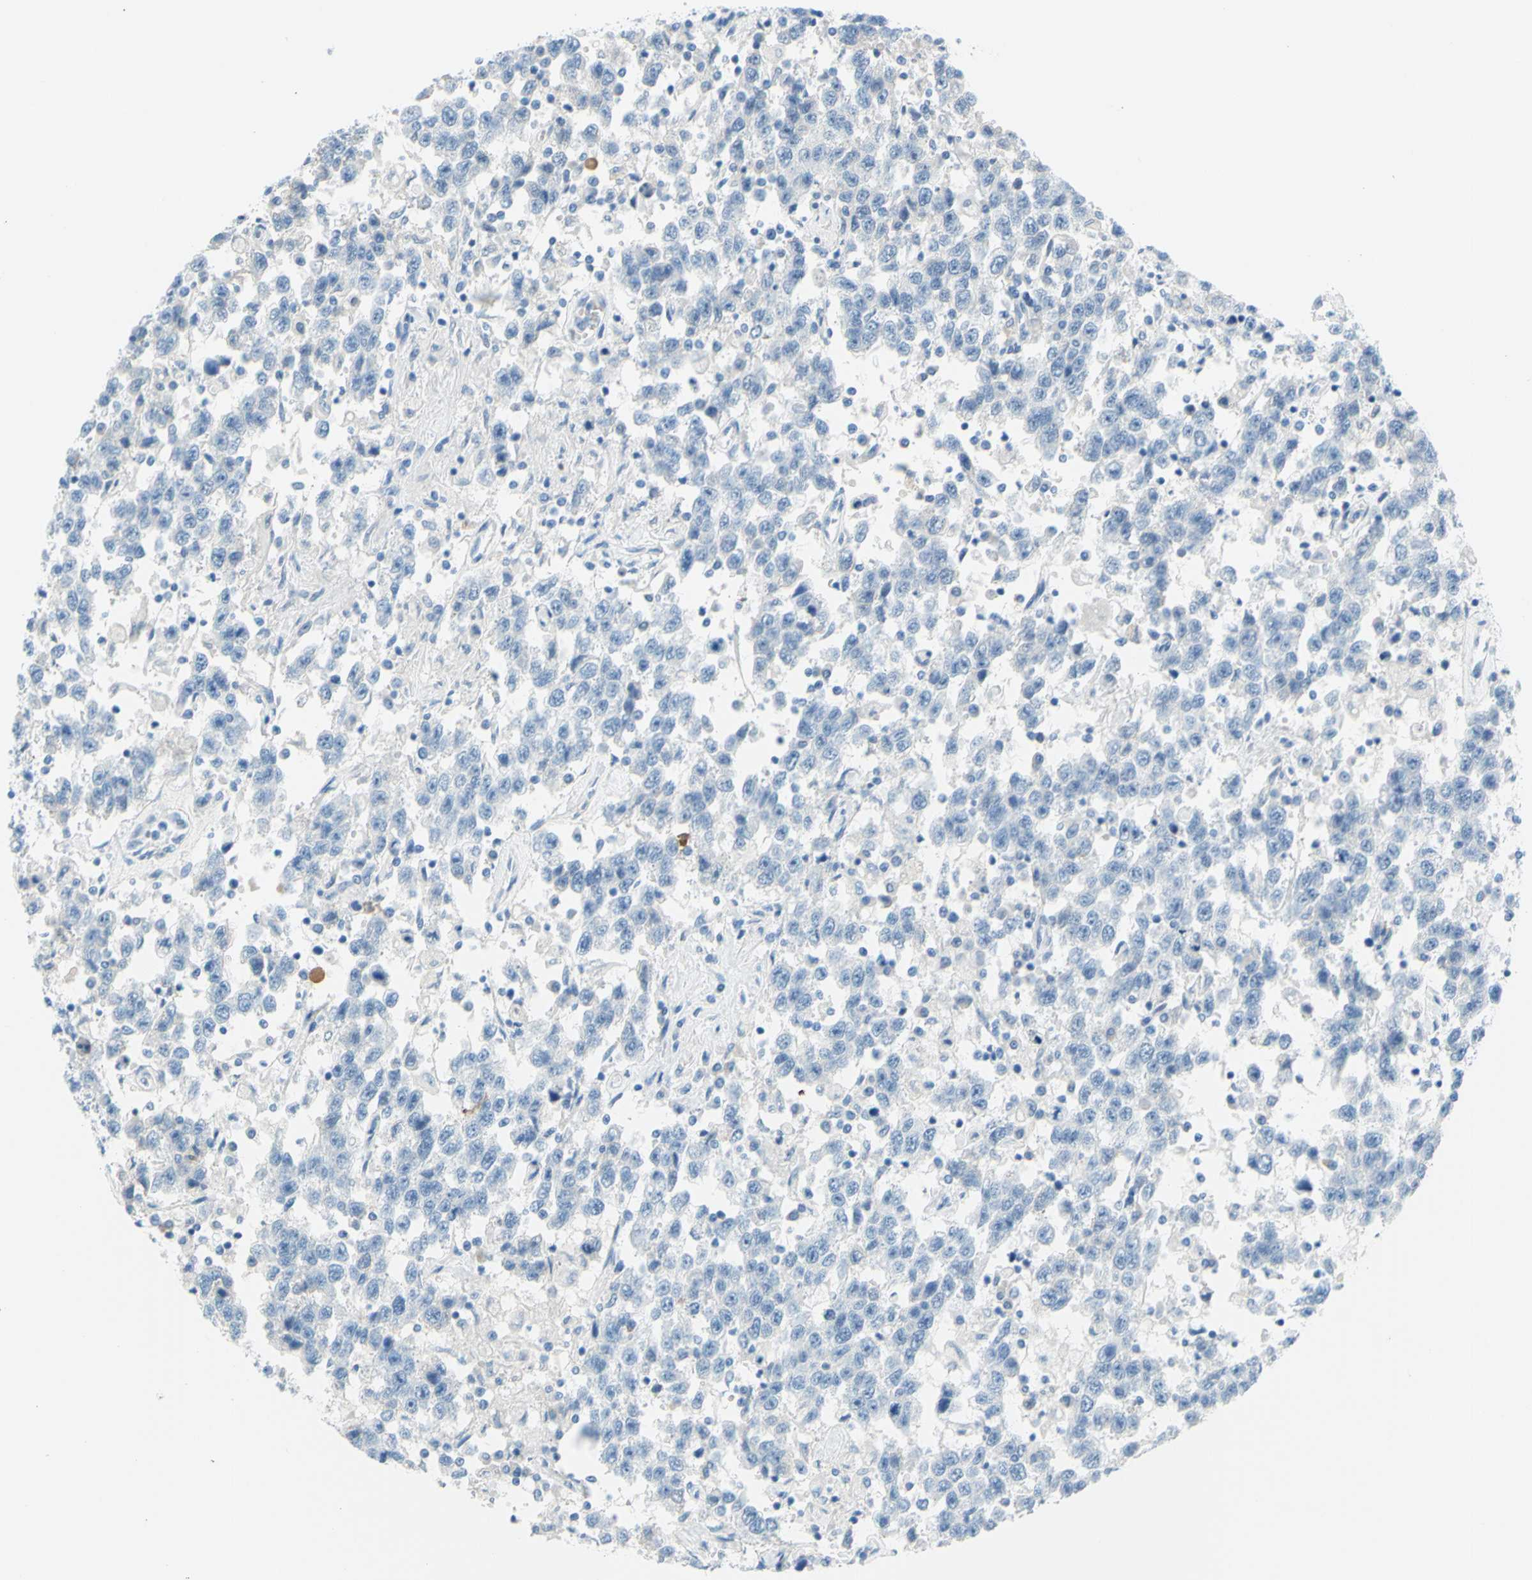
{"staining": {"intensity": "negative", "quantity": "none", "location": "none"}, "tissue": "testis cancer", "cell_type": "Tumor cells", "image_type": "cancer", "snomed": [{"axis": "morphology", "description": "Seminoma, NOS"}, {"axis": "topography", "description": "Testis"}], "caption": "Histopathology image shows no protein positivity in tumor cells of testis cancer (seminoma) tissue. (DAB IHC with hematoxylin counter stain).", "gene": "DCT", "patient": {"sex": "male", "age": 41}}